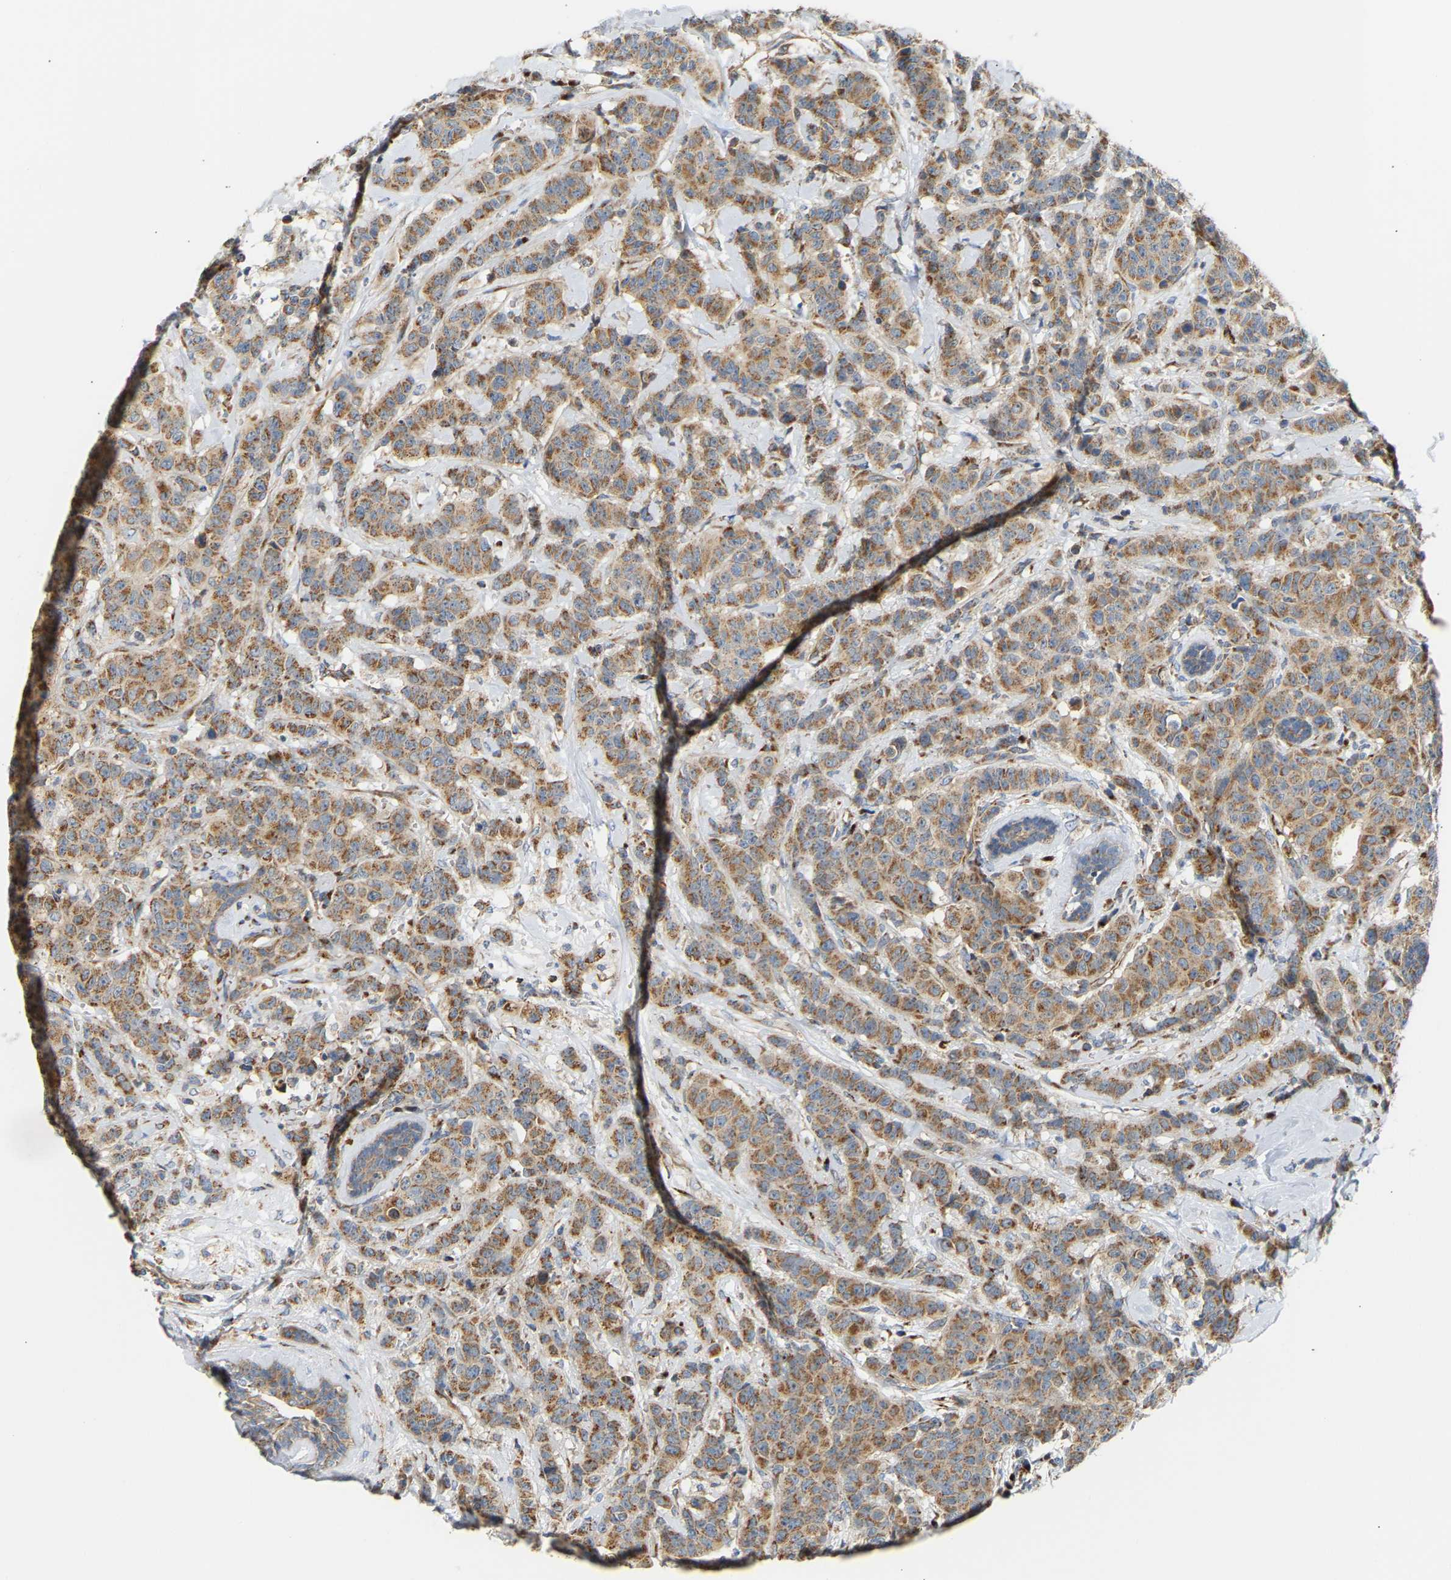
{"staining": {"intensity": "moderate", "quantity": ">75%", "location": "cytoplasmic/membranous"}, "tissue": "breast cancer", "cell_type": "Tumor cells", "image_type": "cancer", "snomed": [{"axis": "morphology", "description": "Normal tissue, NOS"}, {"axis": "morphology", "description": "Duct carcinoma"}, {"axis": "topography", "description": "Breast"}], "caption": "This is a micrograph of IHC staining of breast cancer (intraductal carcinoma), which shows moderate positivity in the cytoplasmic/membranous of tumor cells.", "gene": "YIPF2", "patient": {"sex": "female", "age": 40}}